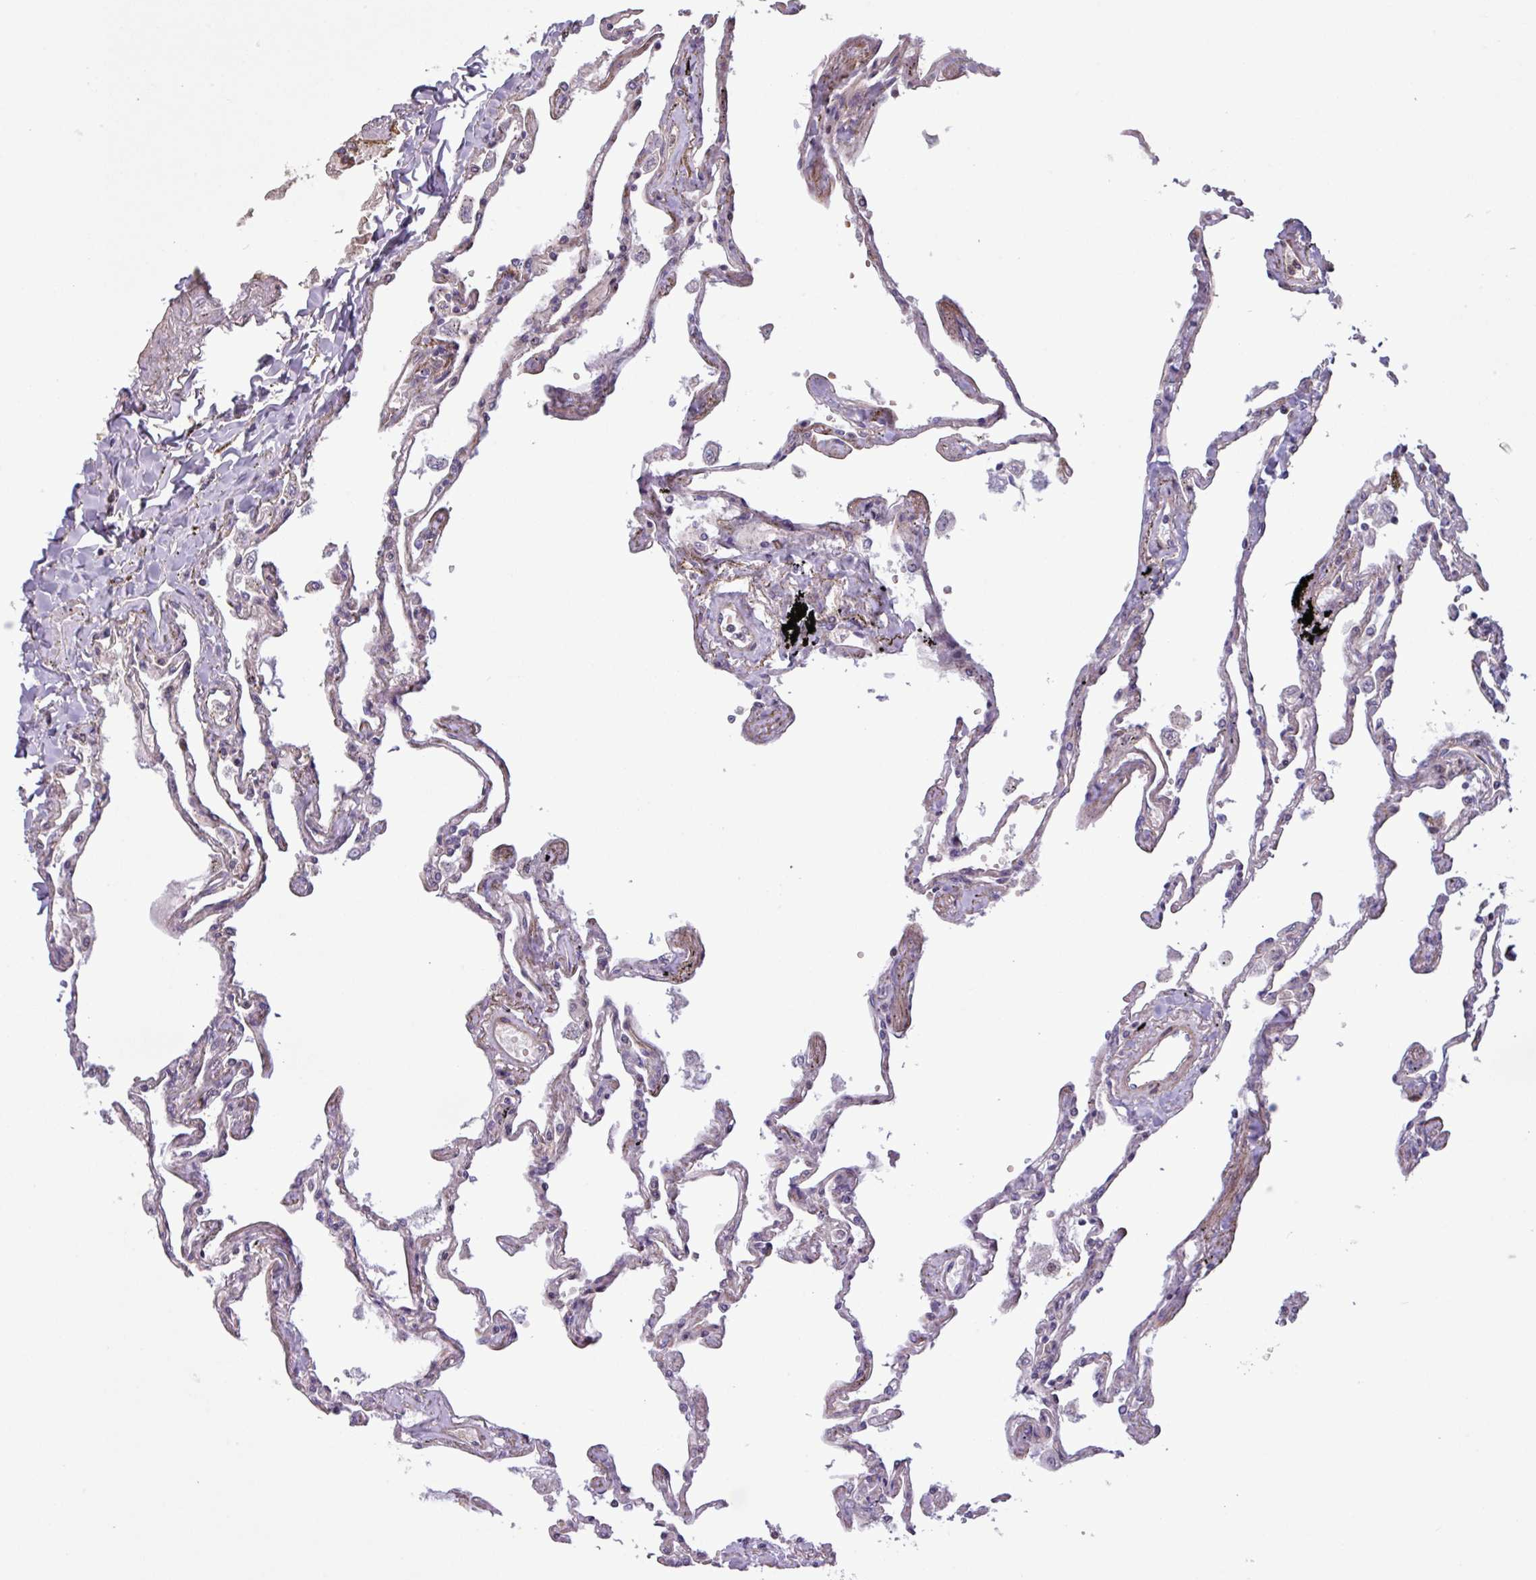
{"staining": {"intensity": "negative", "quantity": "none", "location": "none"}, "tissue": "lung", "cell_type": "Alveolar cells", "image_type": "normal", "snomed": [{"axis": "morphology", "description": "Normal tissue, NOS"}, {"axis": "topography", "description": "Lung"}], "caption": "This is an IHC histopathology image of normal lung. There is no expression in alveolar cells.", "gene": "PDPR", "patient": {"sex": "female", "age": 67}}